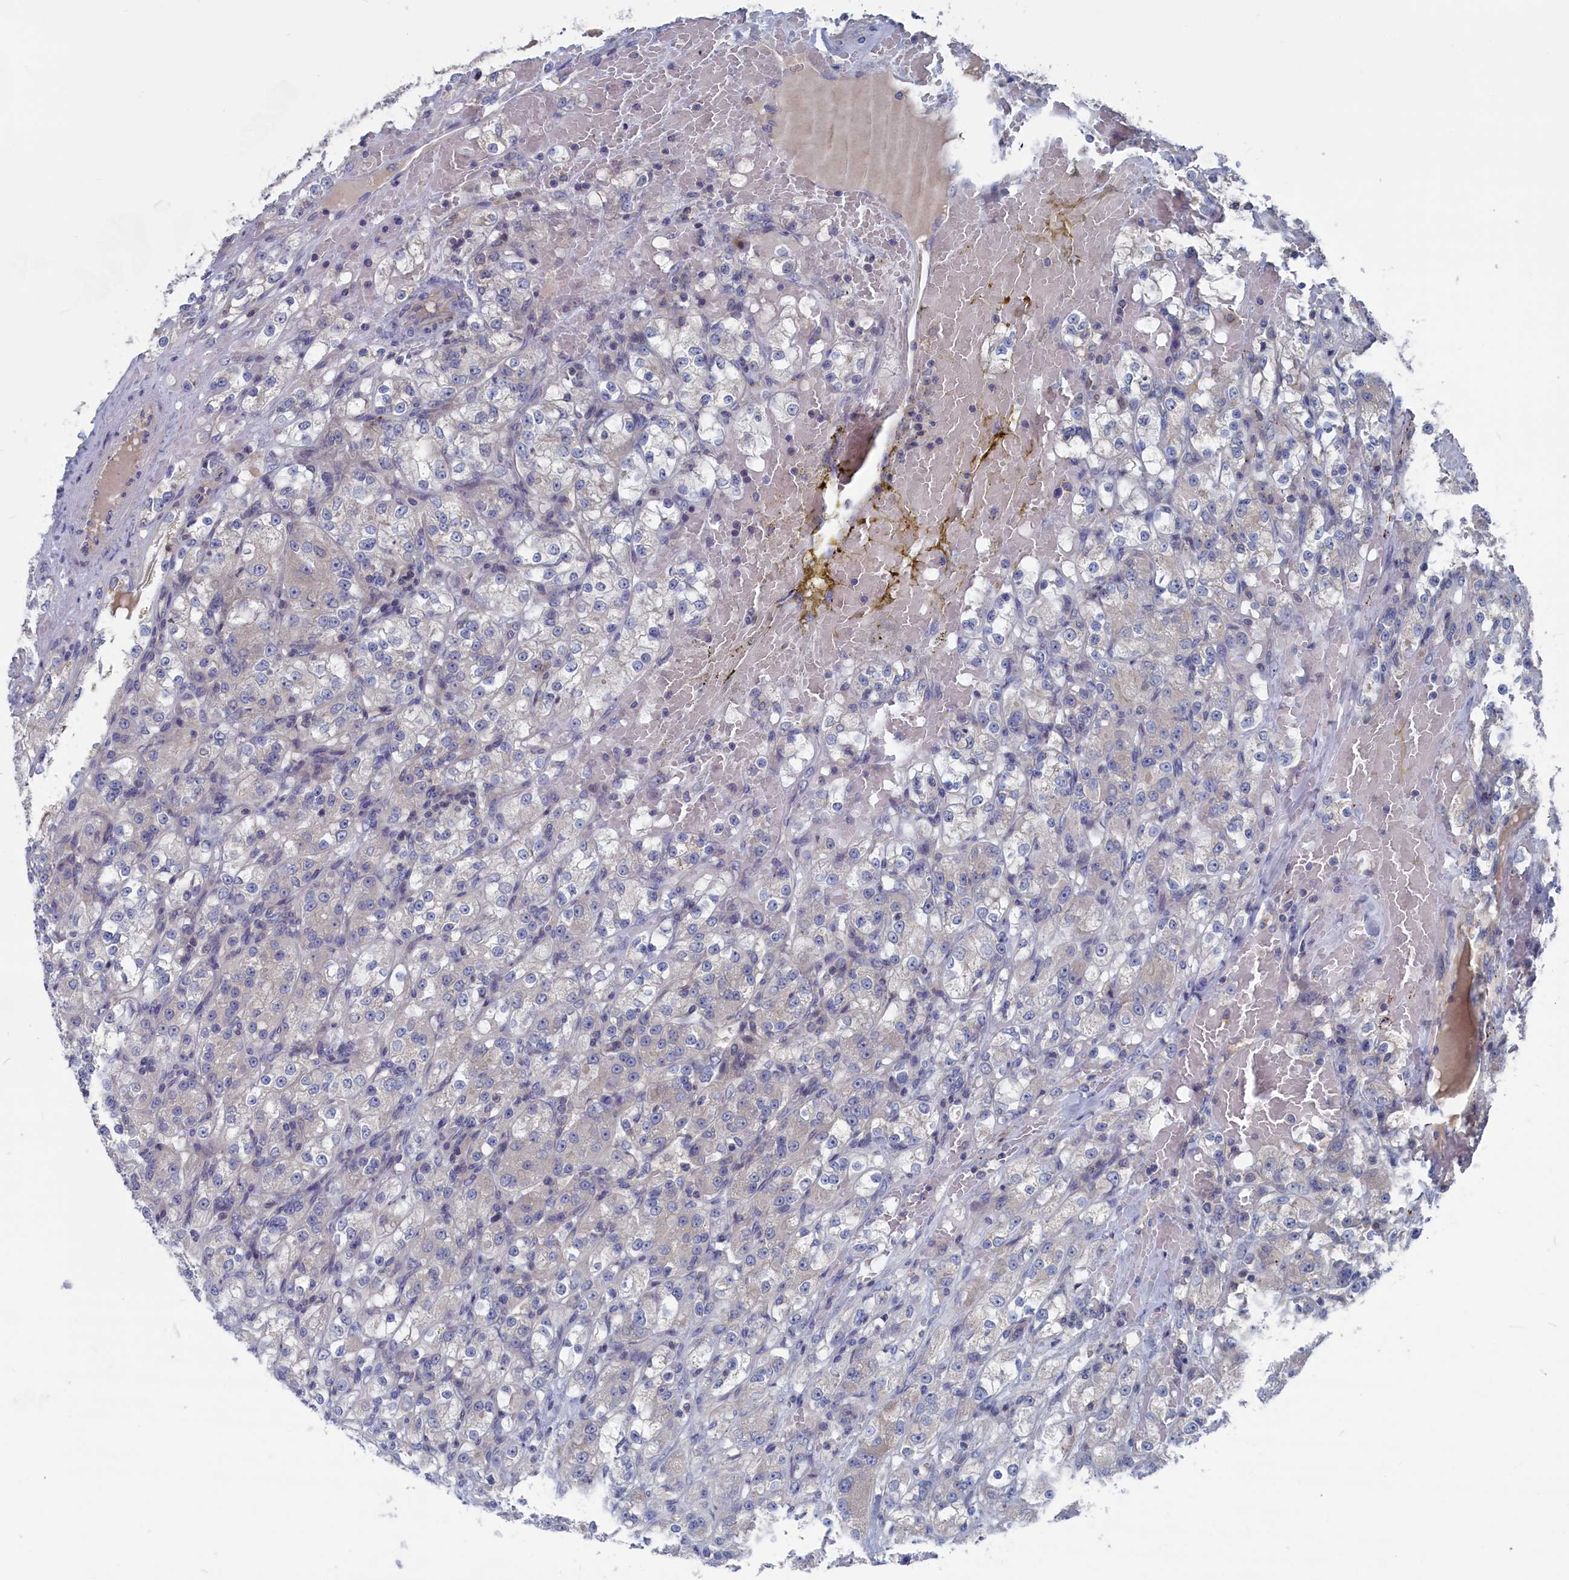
{"staining": {"intensity": "negative", "quantity": "none", "location": "none"}, "tissue": "renal cancer", "cell_type": "Tumor cells", "image_type": "cancer", "snomed": [{"axis": "morphology", "description": "Normal tissue, NOS"}, {"axis": "morphology", "description": "Adenocarcinoma, NOS"}, {"axis": "topography", "description": "Kidney"}], "caption": "This is a image of immunohistochemistry (IHC) staining of renal cancer, which shows no expression in tumor cells. (DAB immunohistochemistry visualized using brightfield microscopy, high magnification).", "gene": "CEND1", "patient": {"sex": "male", "age": 61}}